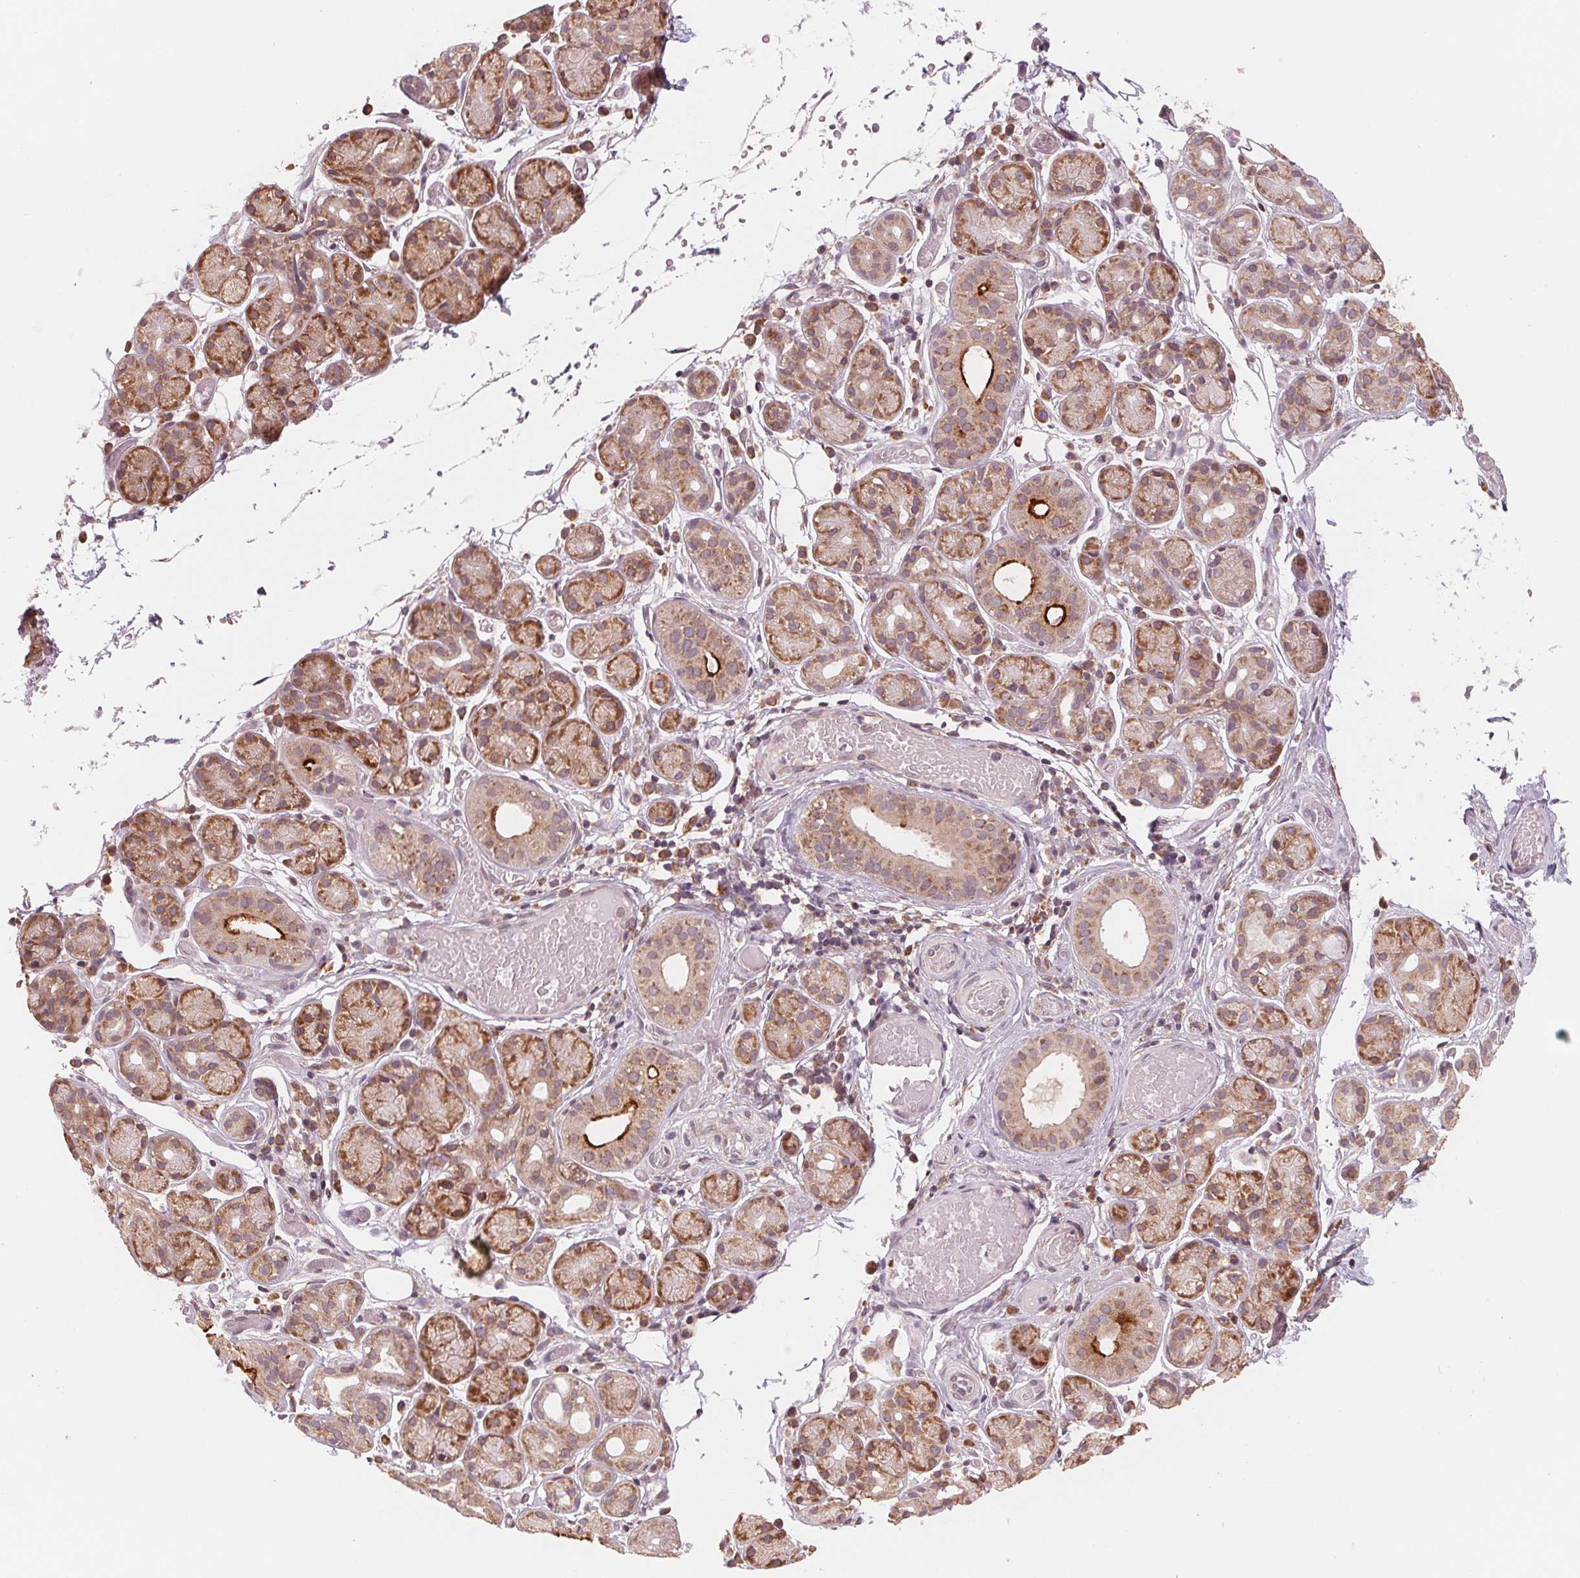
{"staining": {"intensity": "moderate", "quantity": ">75%", "location": "cytoplasmic/membranous"}, "tissue": "salivary gland", "cell_type": "Glandular cells", "image_type": "normal", "snomed": [{"axis": "morphology", "description": "Normal tissue, NOS"}, {"axis": "topography", "description": "Salivary gland"}, {"axis": "topography", "description": "Peripheral nerve tissue"}], "caption": "Immunohistochemical staining of unremarkable salivary gland reveals moderate cytoplasmic/membranous protein expression in approximately >75% of glandular cells. (Stains: DAB (3,3'-diaminobenzidine) in brown, nuclei in blue, Microscopy: brightfield microscopy at high magnification).", "gene": "GIGYF2", "patient": {"sex": "male", "age": 71}}